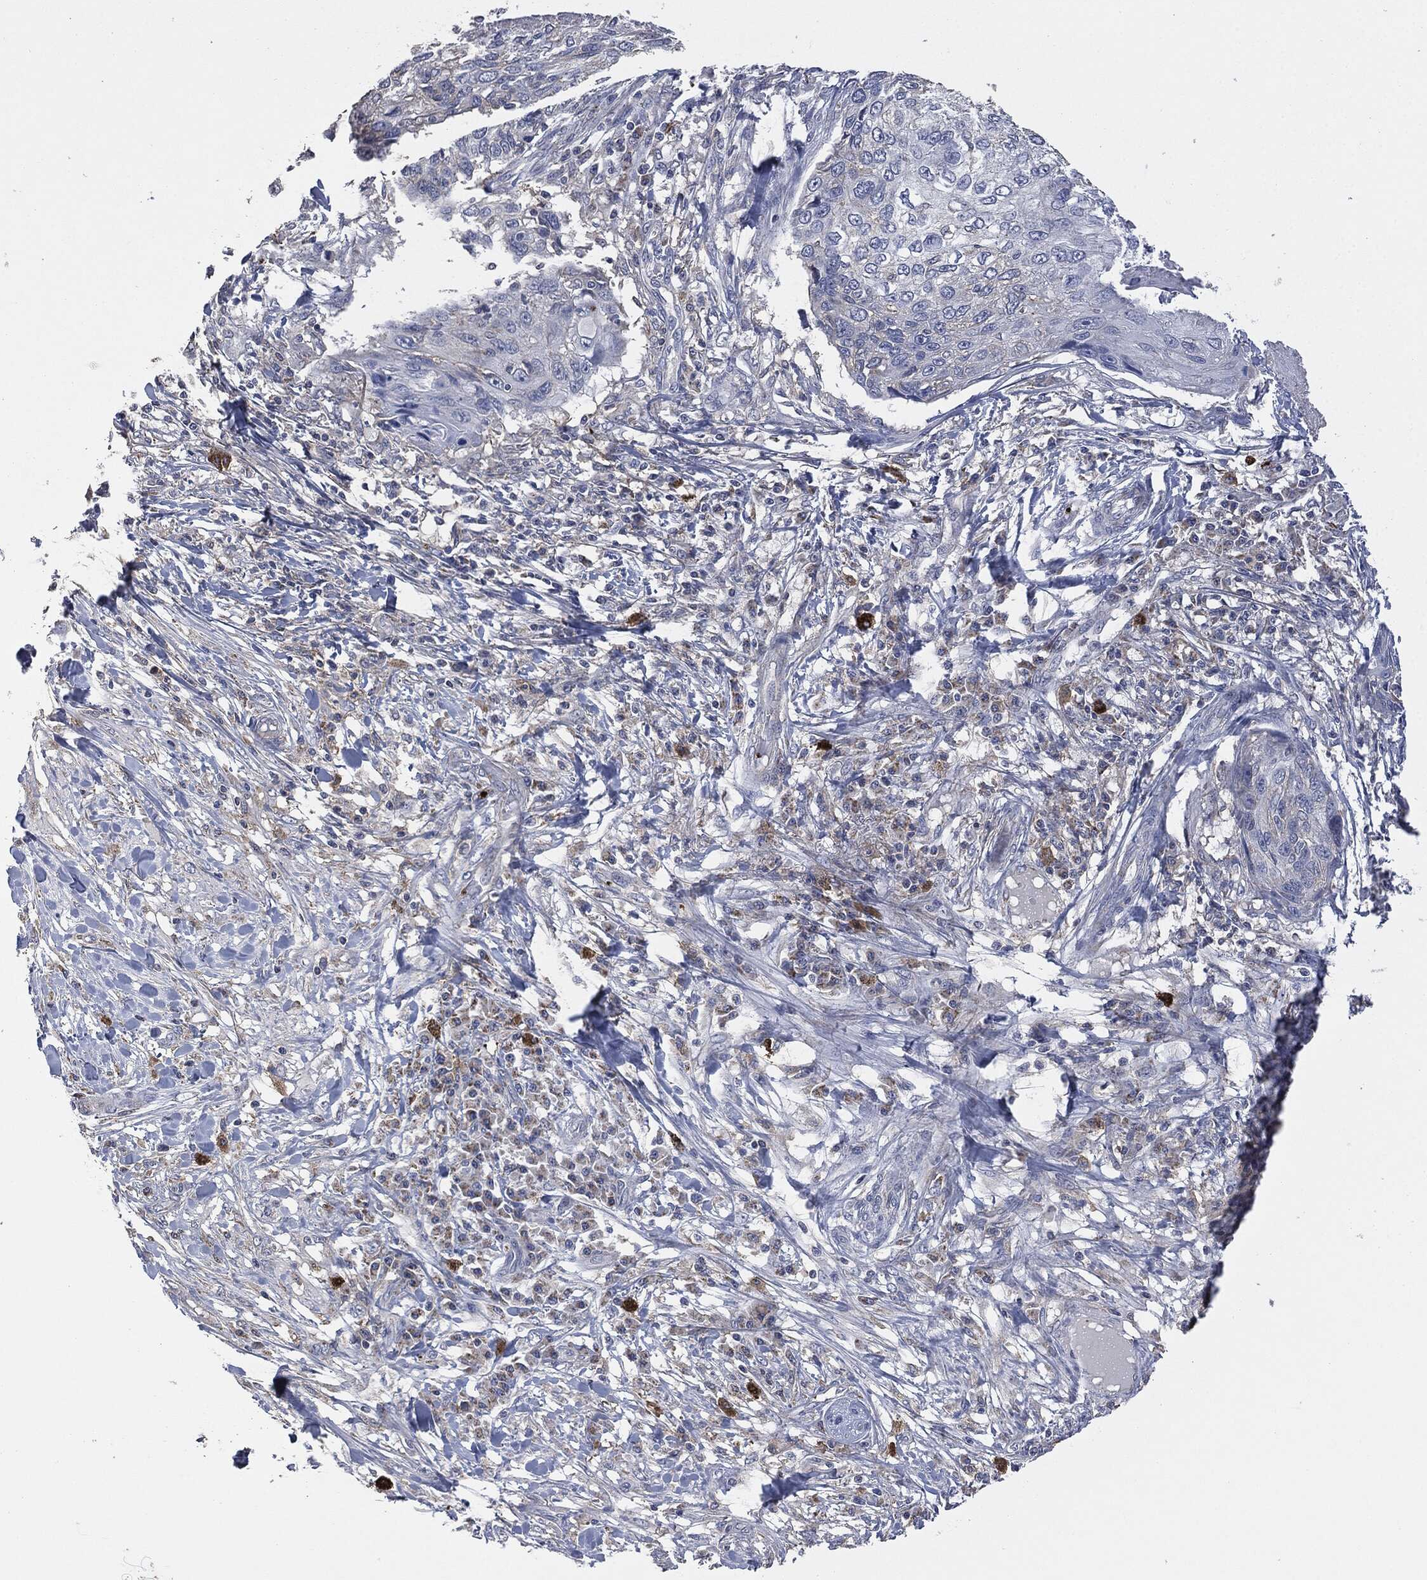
{"staining": {"intensity": "negative", "quantity": "none", "location": "none"}, "tissue": "skin cancer", "cell_type": "Tumor cells", "image_type": "cancer", "snomed": [{"axis": "morphology", "description": "Squamous cell carcinoma, NOS"}, {"axis": "topography", "description": "Skin"}], "caption": "A histopathology image of human skin squamous cell carcinoma is negative for staining in tumor cells.", "gene": "CD33", "patient": {"sex": "male", "age": 92}}